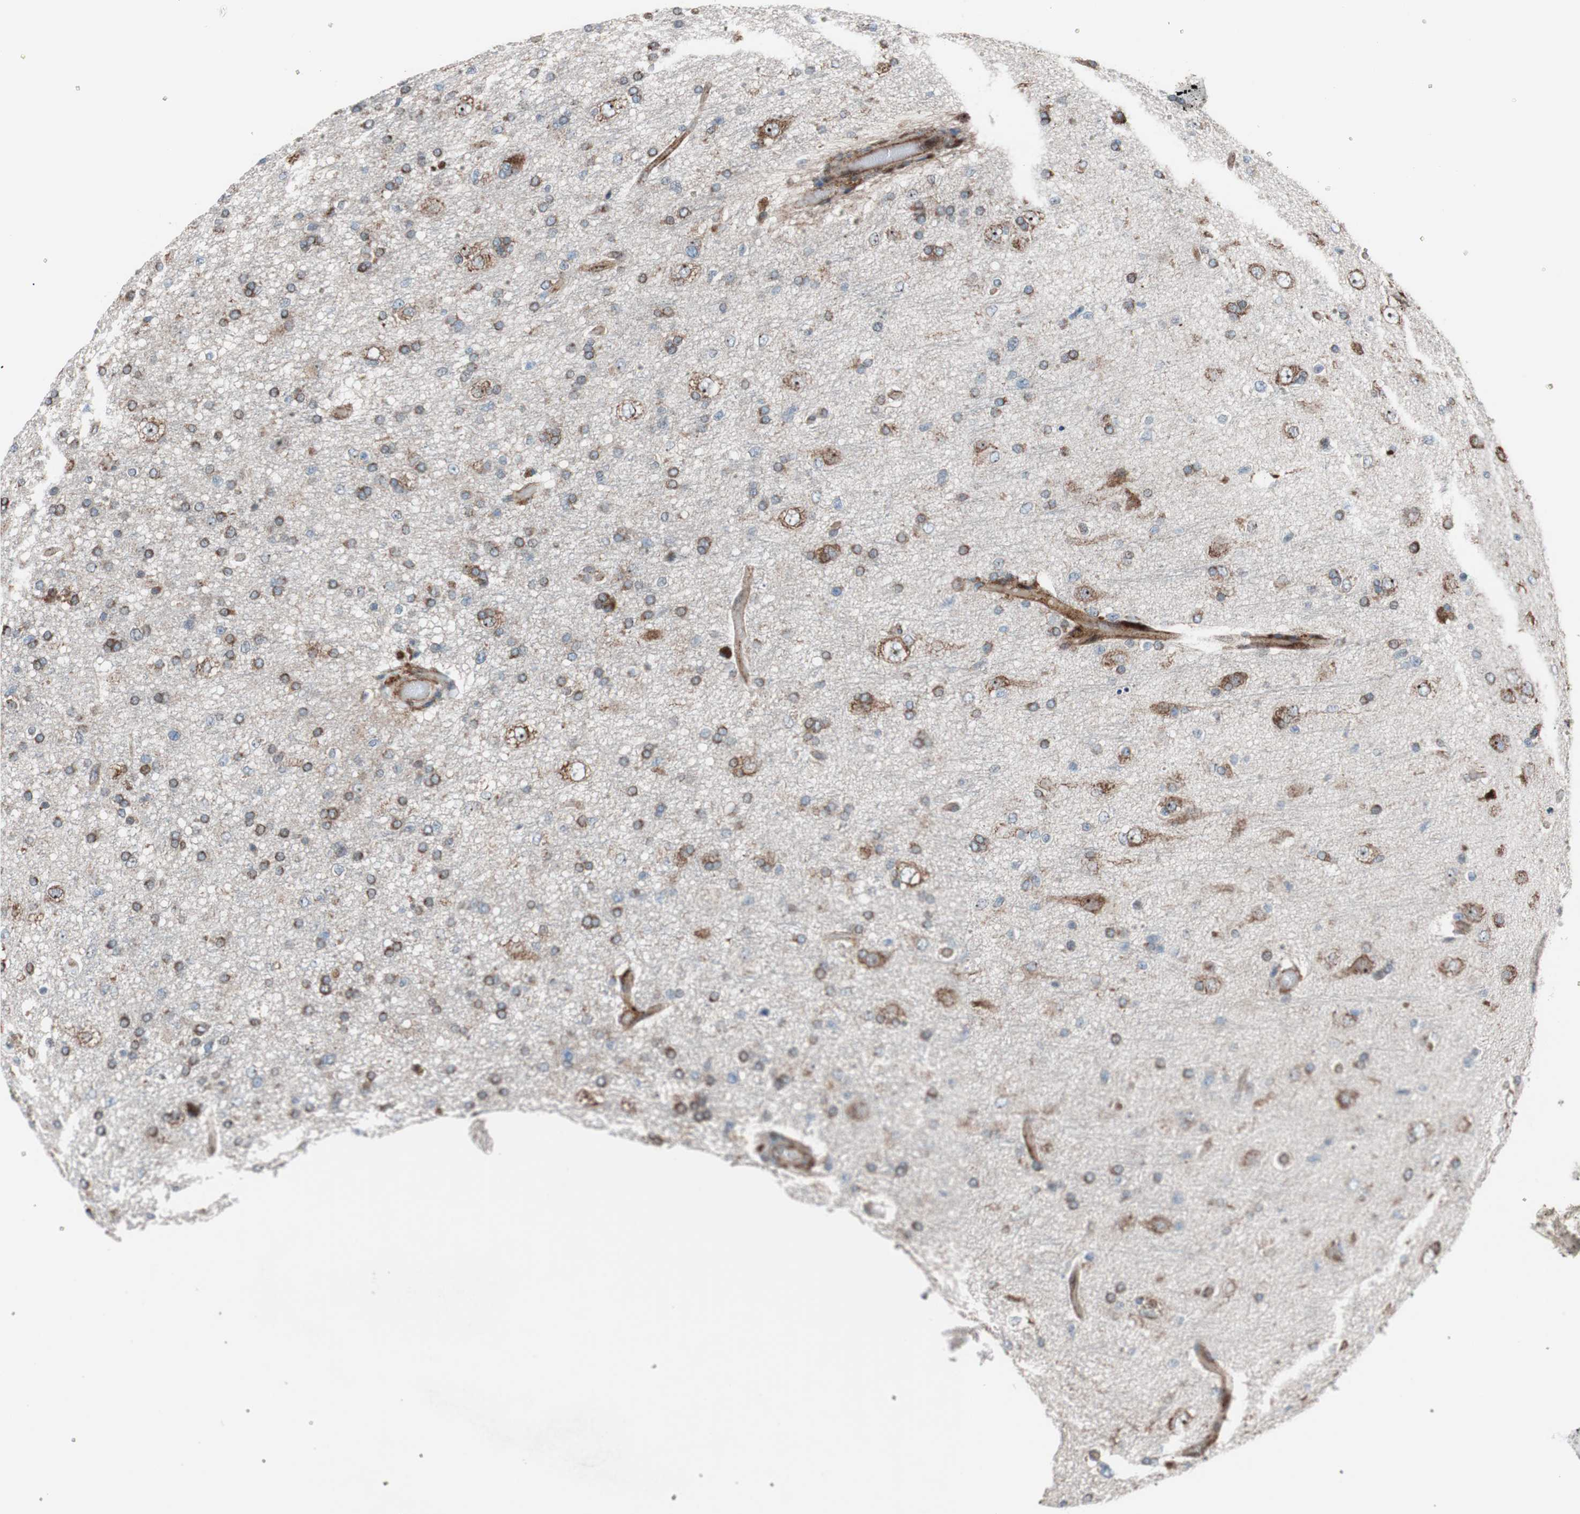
{"staining": {"intensity": "weak", "quantity": "<25%", "location": "cytoplasmic/membranous"}, "tissue": "glioma", "cell_type": "Tumor cells", "image_type": "cancer", "snomed": [{"axis": "morphology", "description": "Glioma, malignant, High grade"}, {"axis": "topography", "description": "Brain"}], "caption": "High-grade glioma (malignant) stained for a protein using immunohistochemistry displays no staining tumor cells.", "gene": "CCL14", "patient": {"sex": "male", "age": 33}}